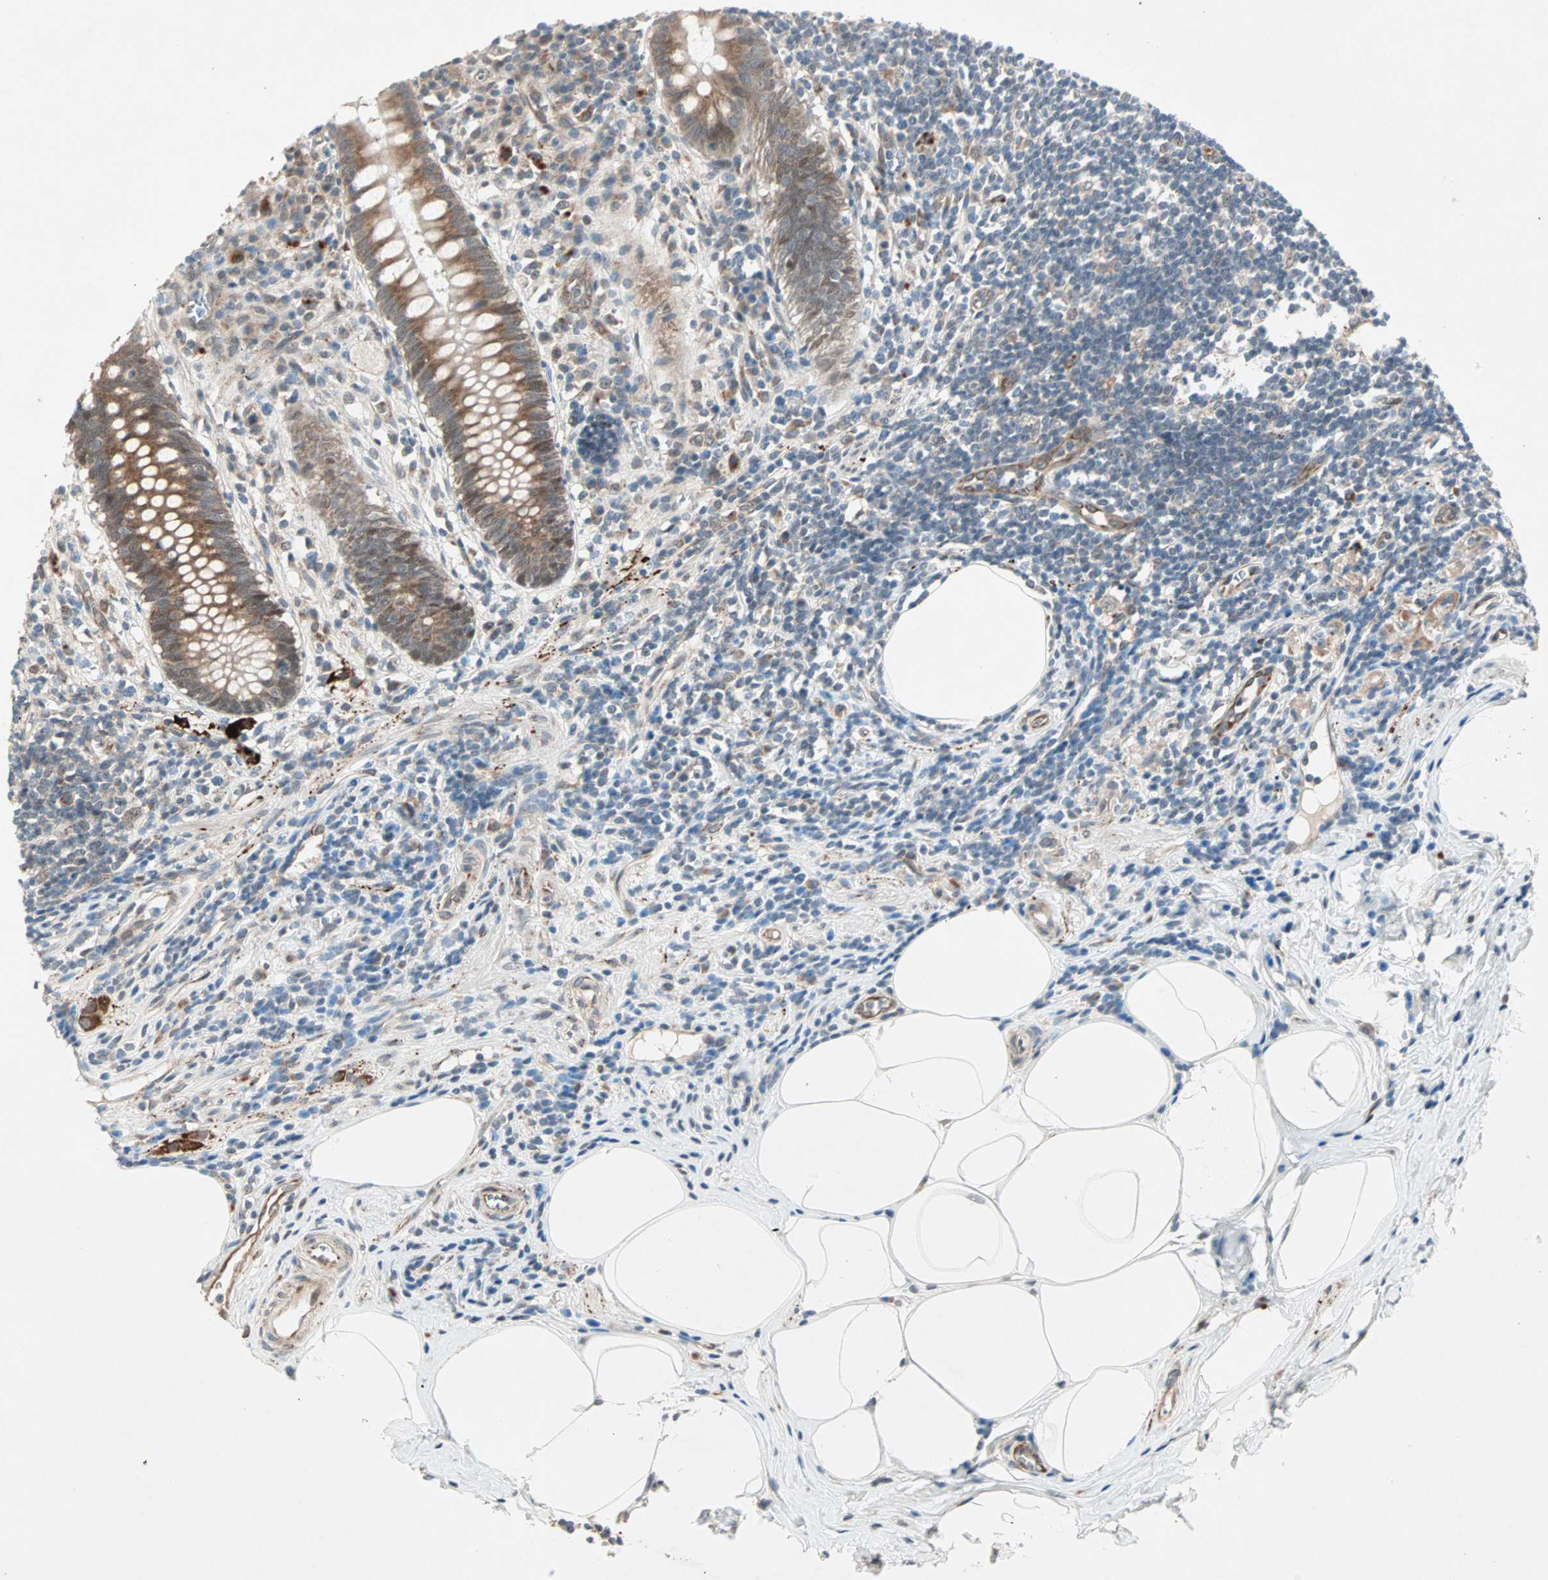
{"staining": {"intensity": "moderate", "quantity": ">75%", "location": "cytoplasmic/membranous"}, "tissue": "appendix", "cell_type": "Glandular cells", "image_type": "normal", "snomed": [{"axis": "morphology", "description": "Normal tissue, NOS"}, {"axis": "topography", "description": "Appendix"}], "caption": "Immunohistochemistry staining of normal appendix, which reveals medium levels of moderate cytoplasmic/membranous positivity in approximately >75% of glandular cells indicating moderate cytoplasmic/membranous protein staining. The staining was performed using DAB (brown) for protein detection and nuclei were counterstained in hematoxylin (blue).", "gene": "ZNF37A", "patient": {"sex": "female", "age": 50}}